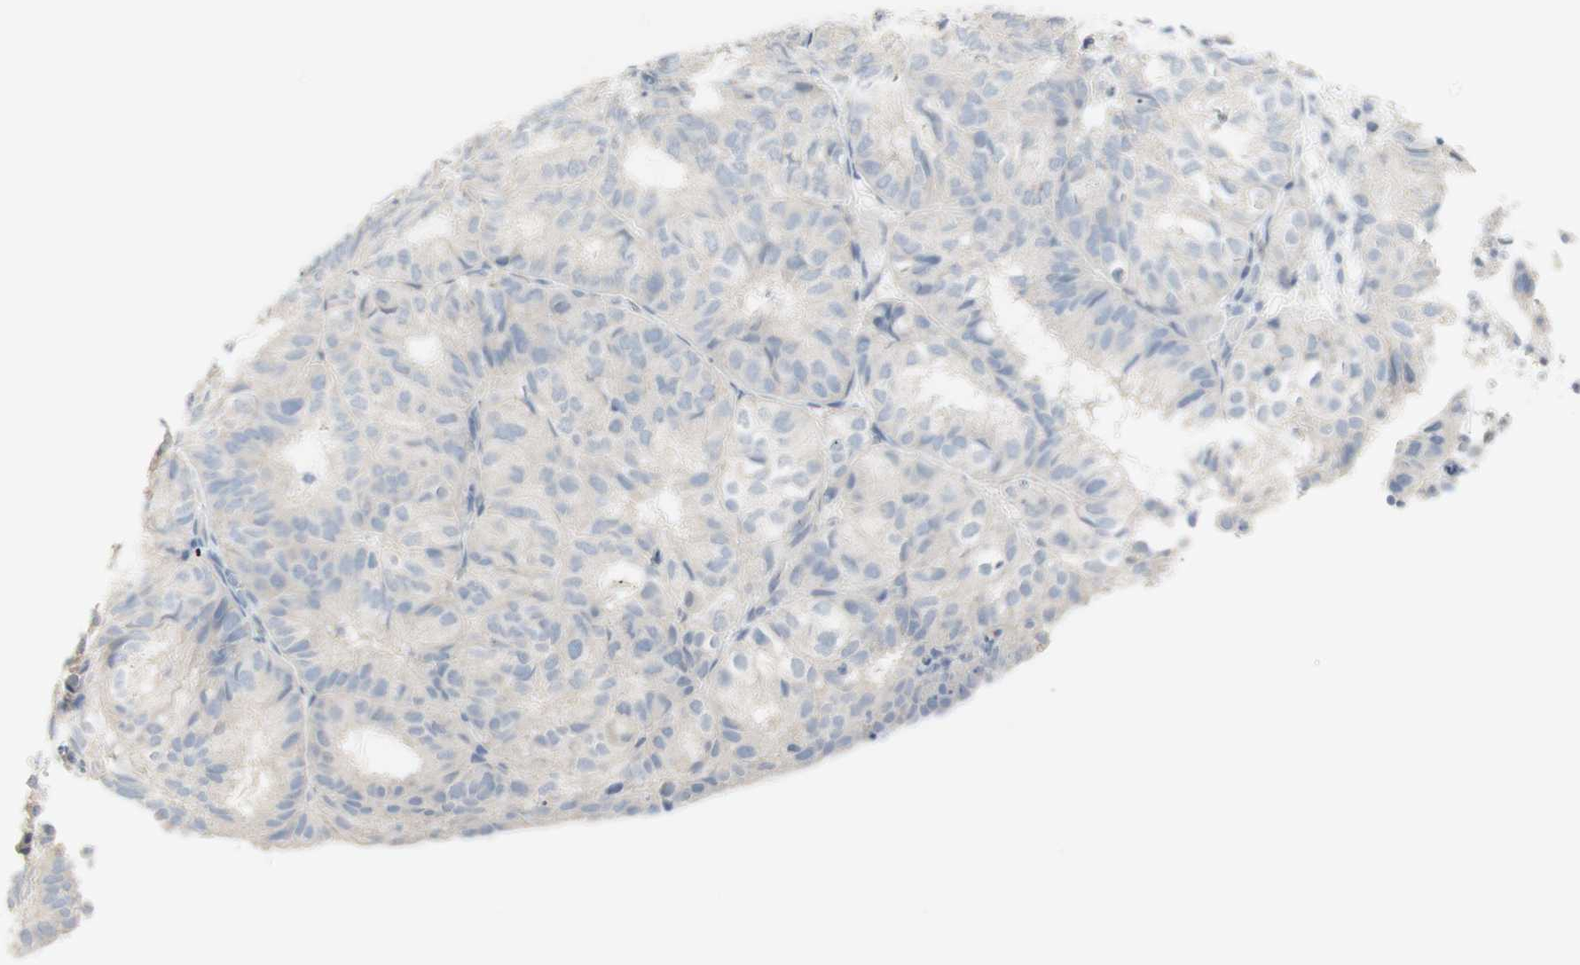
{"staining": {"intensity": "negative", "quantity": "none", "location": "none"}, "tissue": "endometrial cancer", "cell_type": "Tumor cells", "image_type": "cancer", "snomed": [{"axis": "morphology", "description": "Adenocarcinoma, NOS"}, {"axis": "topography", "description": "Uterus"}], "caption": "High power microscopy photomicrograph of an immunohistochemistry (IHC) image of endometrial adenocarcinoma, revealing no significant expression in tumor cells.", "gene": "ART3", "patient": {"sex": "female", "age": 60}}